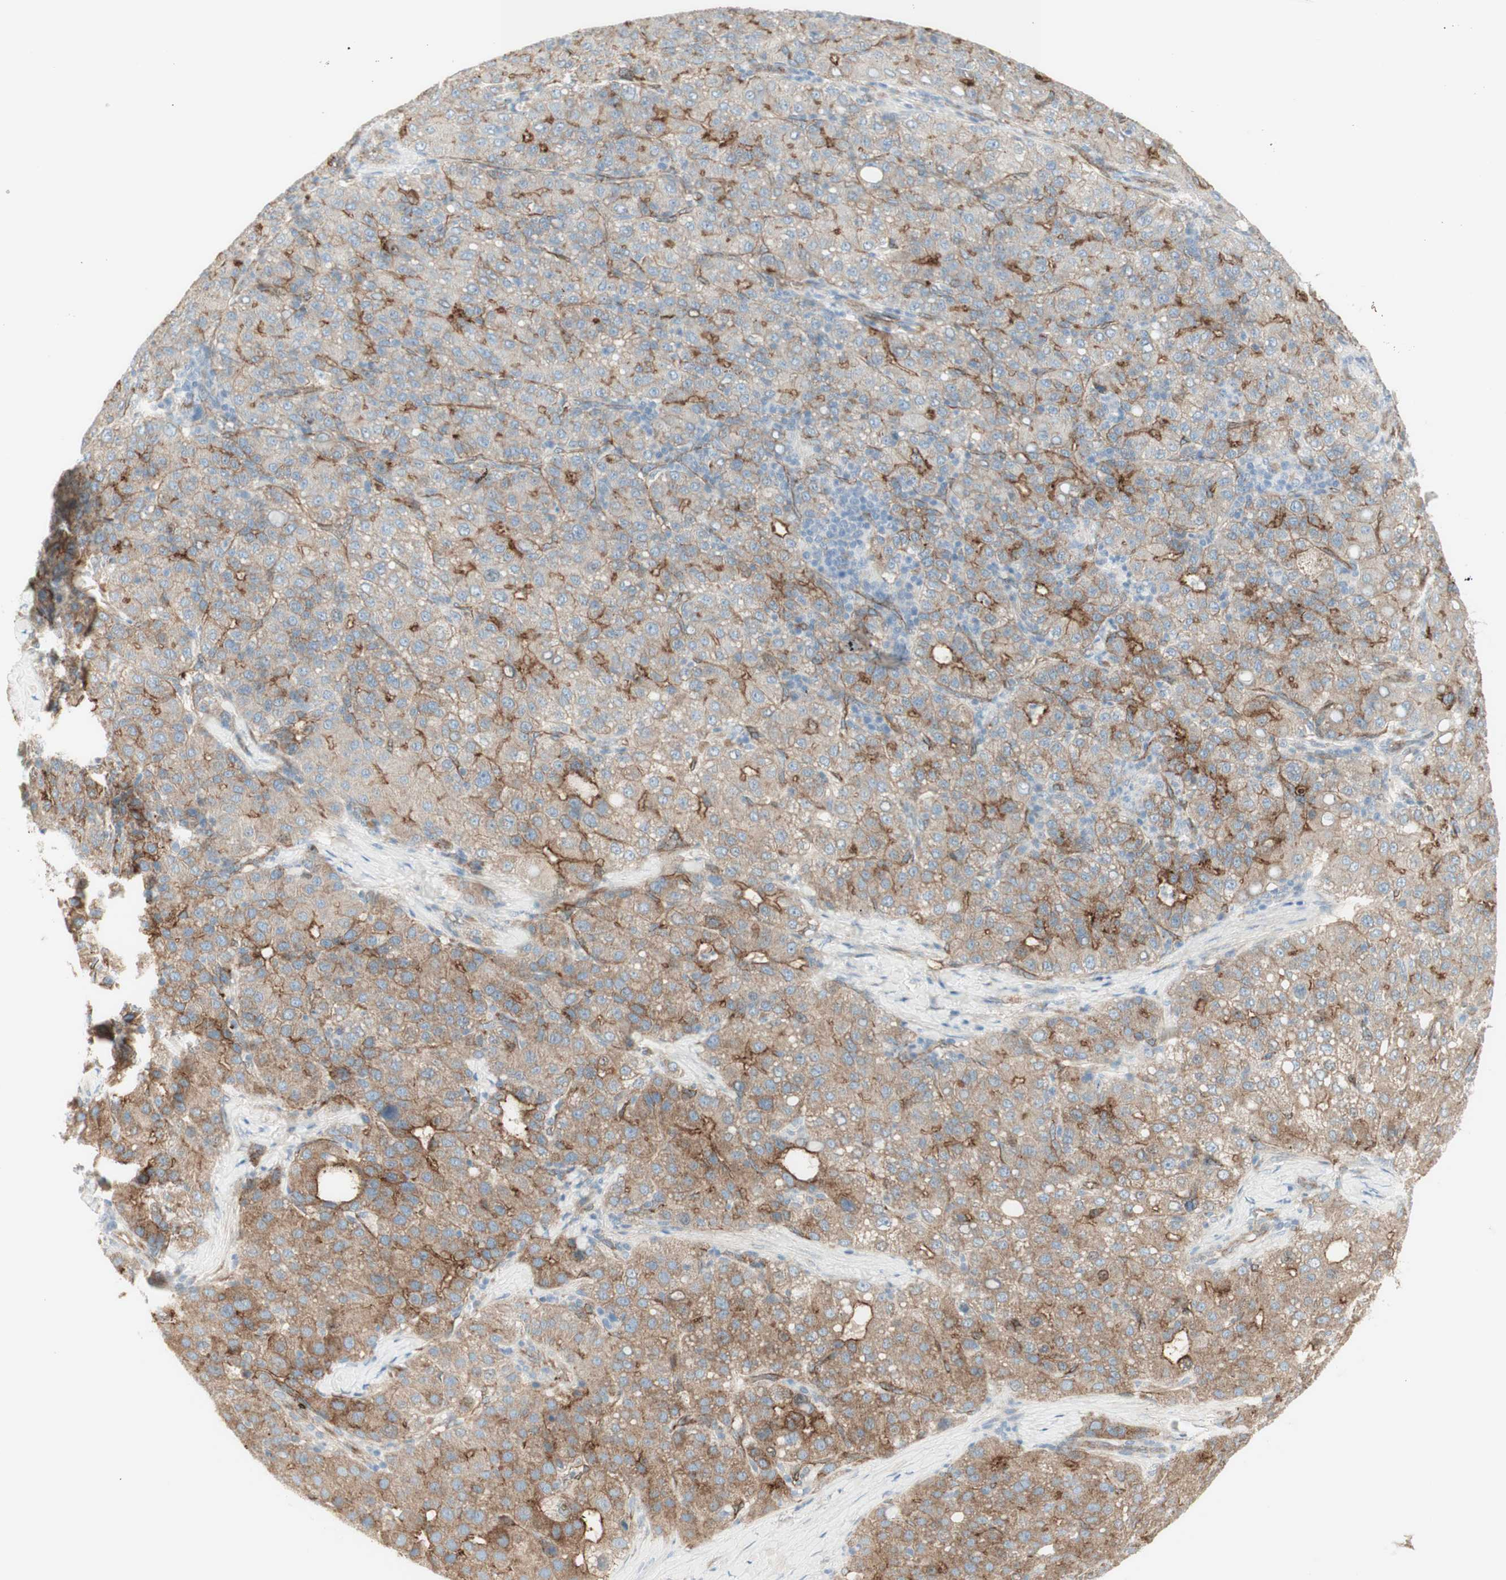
{"staining": {"intensity": "weak", "quantity": "25%-75%", "location": "cytoplasmic/membranous"}, "tissue": "liver cancer", "cell_type": "Tumor cells", "image_type": "cancer", "snomed": [{"axis": "morphology", "description": "Carcinoma, Hepatocellular, NOS"}, {"axis": "topography", "description": "Liver"}], "caption": "Protein expression analysis of human hepatocellular carcinoma (liver) reveals weak cytoplasmic/membranous positivity in about 25%-75% of tumor cells. Using DAB (brown) and hematoxylin (blue) stains, captured at high magnification using brightfield microscopy.", "gene": "MYO6", "patient": {"sex": "male", "age": 65}}